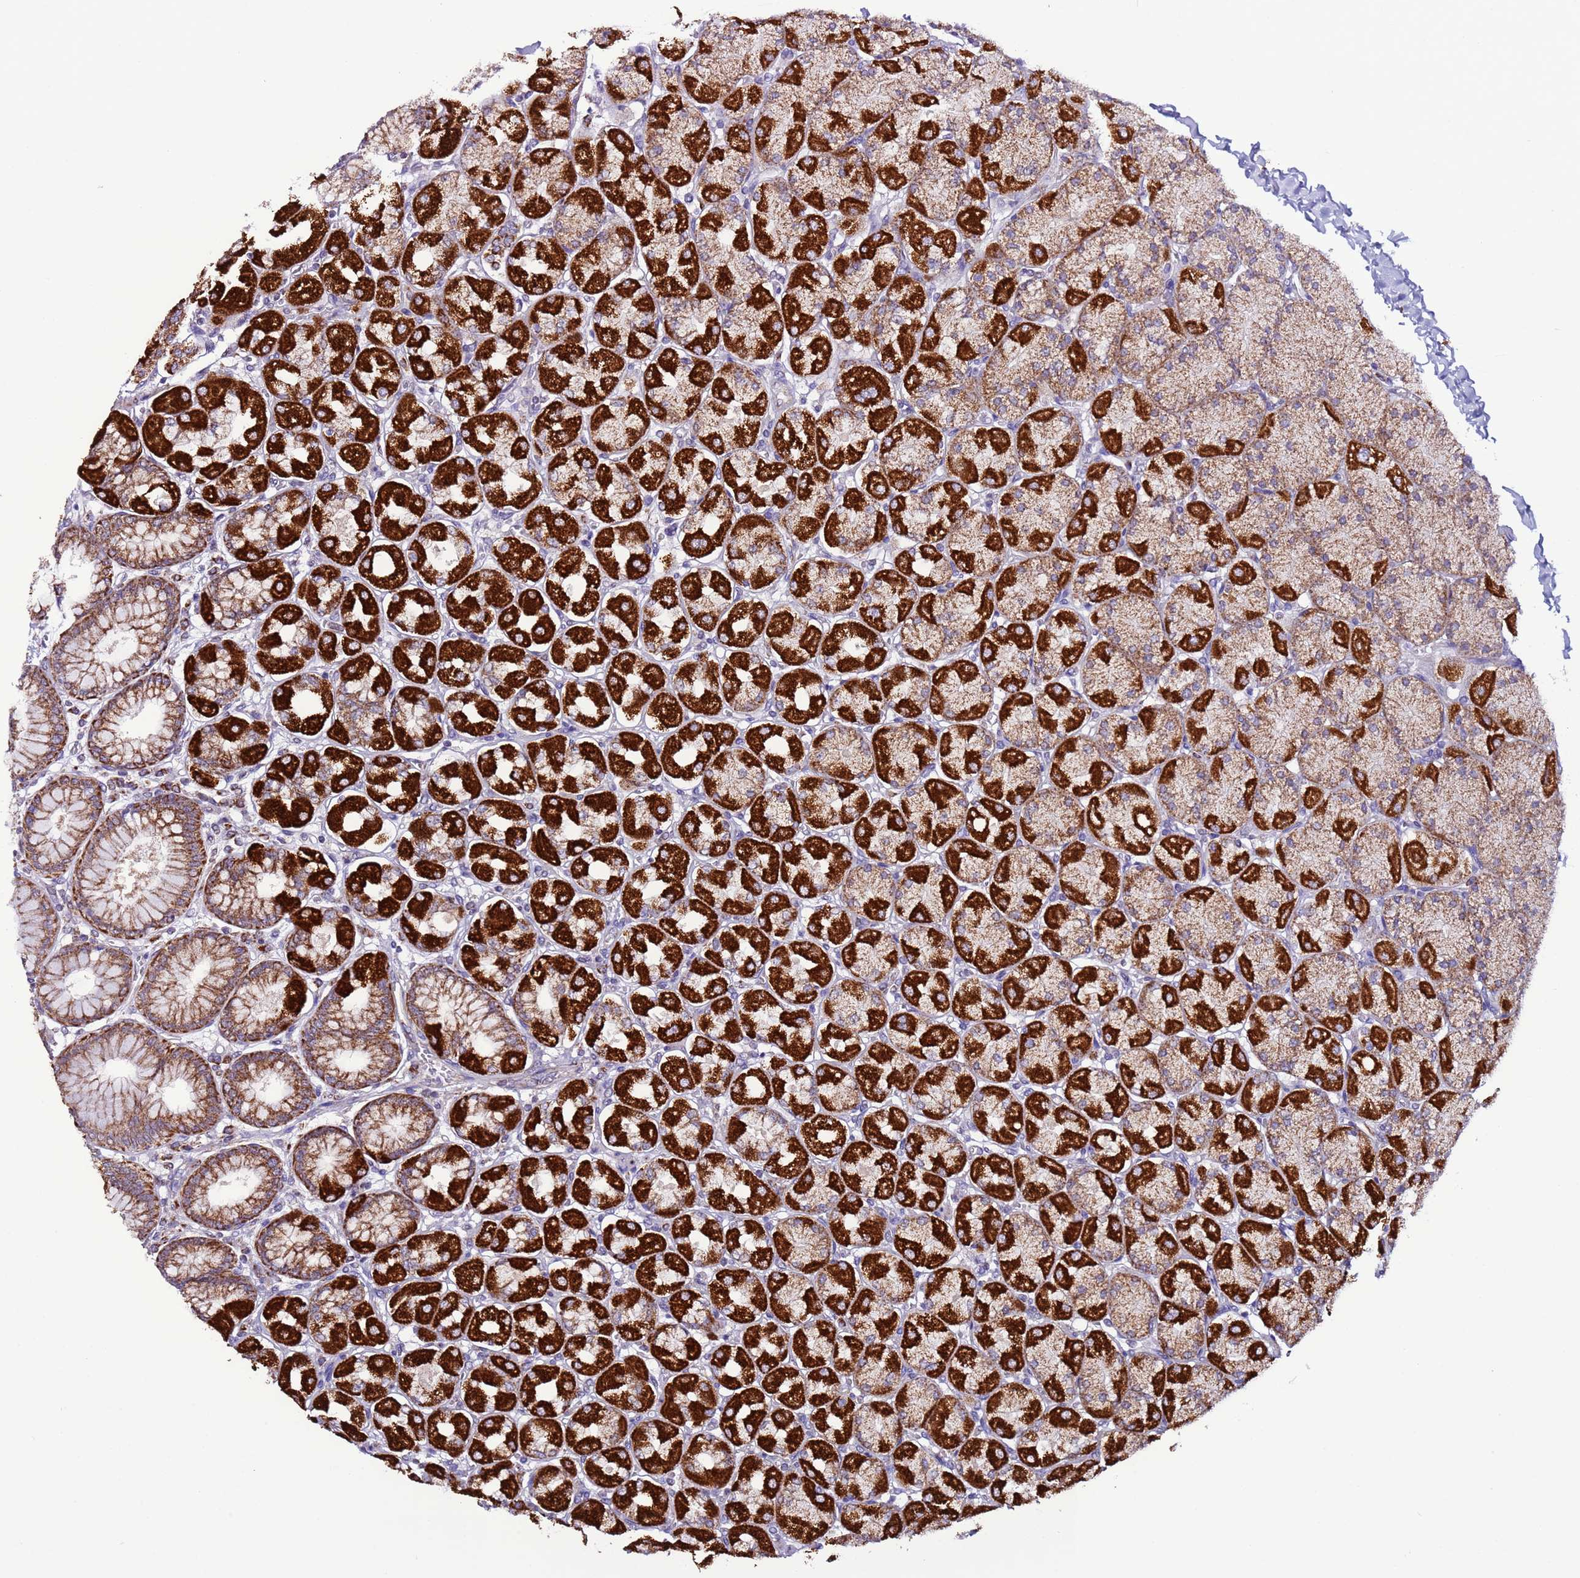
{"staining": {"intensity": "strong", "quantity": ">75%", "location": "cytoplasmic/membranous"}, "tissue": "stomach", "cell_type": "Glandular cells", "image_type": "normal", "snomed": [{"axis": "morphology", "description": "Normal tissue, NOS"}, {"axis": "topography", "description": "Stomach, upper"}], "caption": "Immunohistochemical staining of normal stomach demonstrates >75% levels of strong cytoplasmic/membranous protein positivity in approximately >75% of glandular cells.", "gene": "UEVLD", "patient": {"sex": "female", "age": 56}}